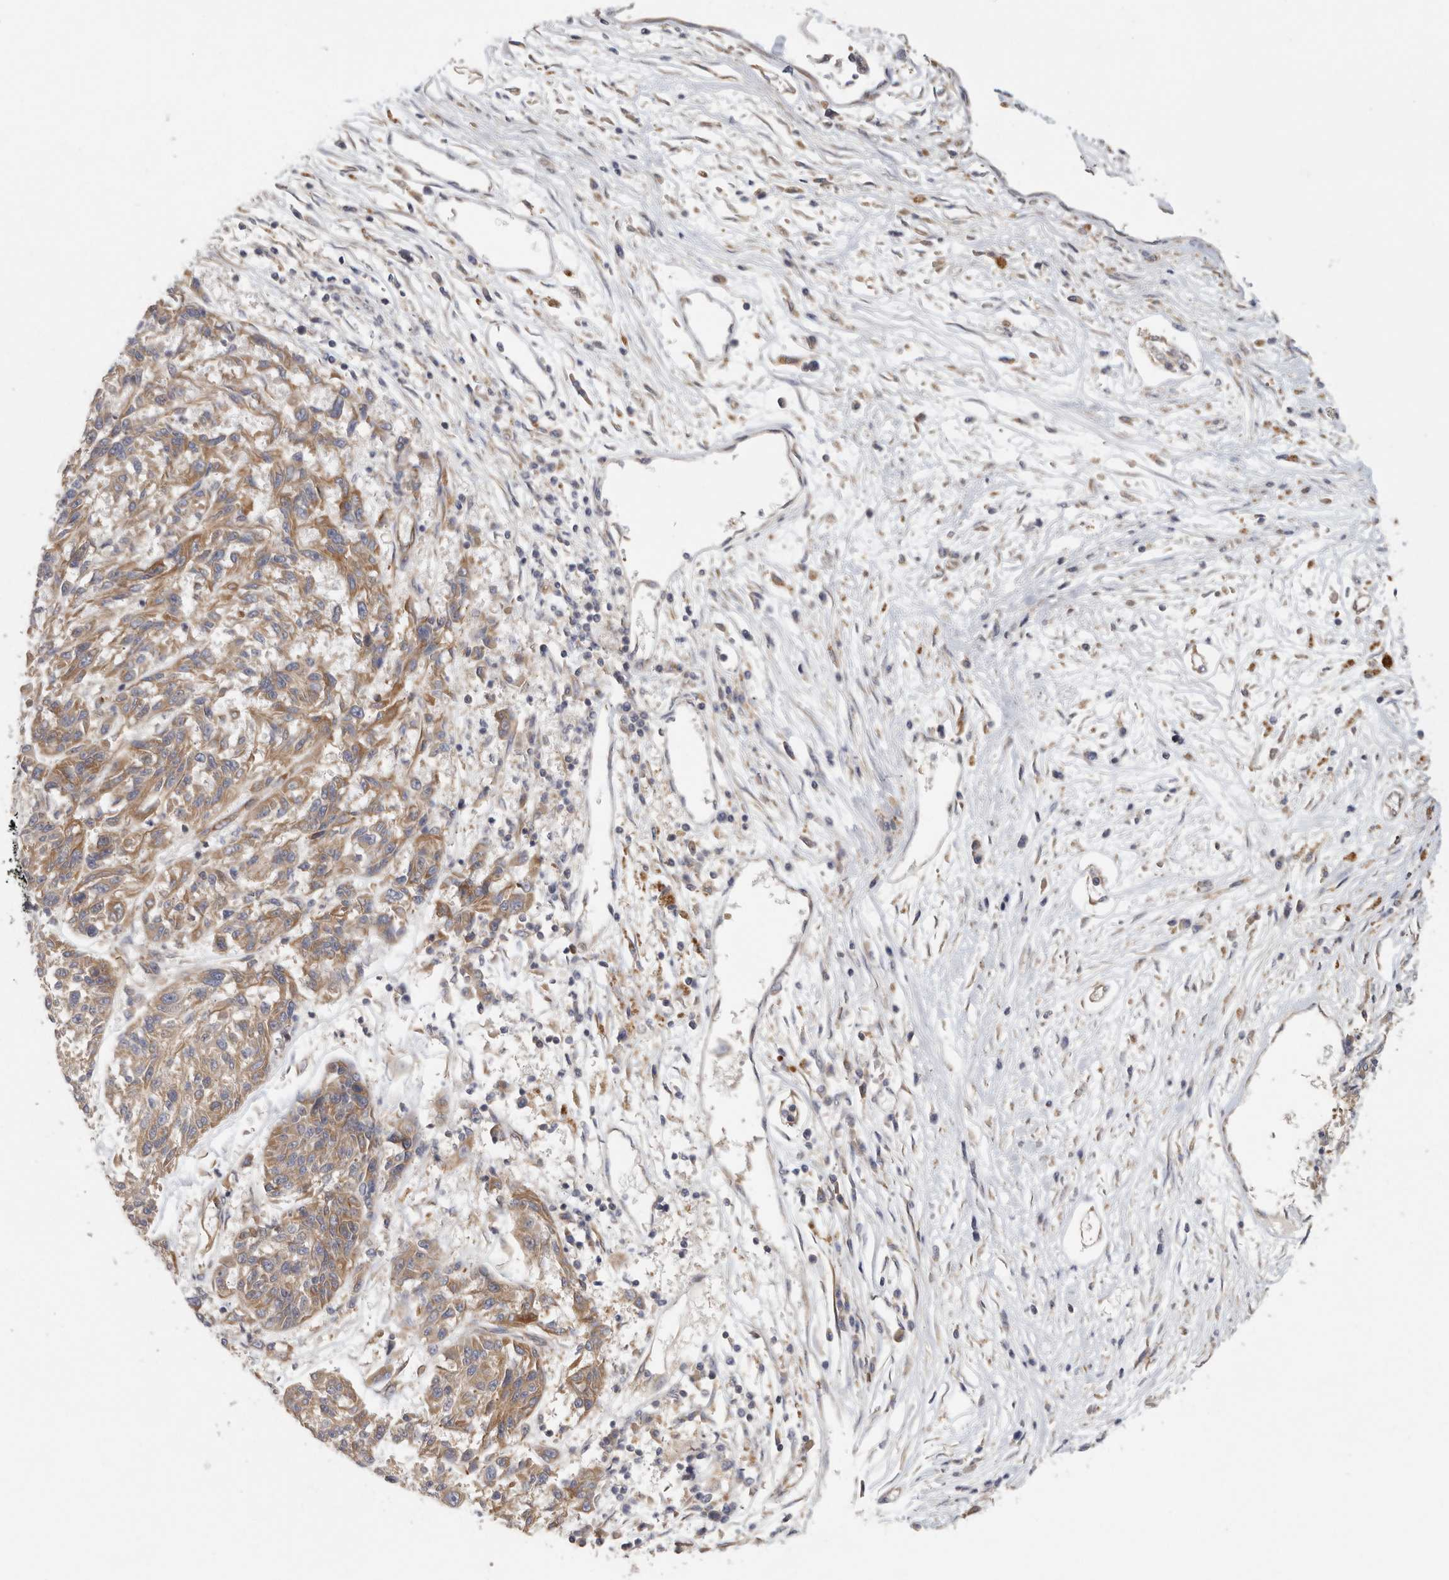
{"staining": {"intensity": "moderate", "quantity": ">75%", "location": "cytoplasmic/membranous"}, "tissue": "melanoma", "cell_type": "Tumor cells", "image_type": "cancer", "snomed": [{"axis": "morphology", "description": "Malignant melanoma, NOS"}, {"axis": "topography", "description": "Skin"}], "caption": "This histopathology image displays immunohistochemistry (IHC) staining of human melanoma, with medium moderate cytoplasmic/membranous staining in about >75% of tumor cells.", "gene": "BCAP29", "patient": {"sex": "male", "age": 53}}